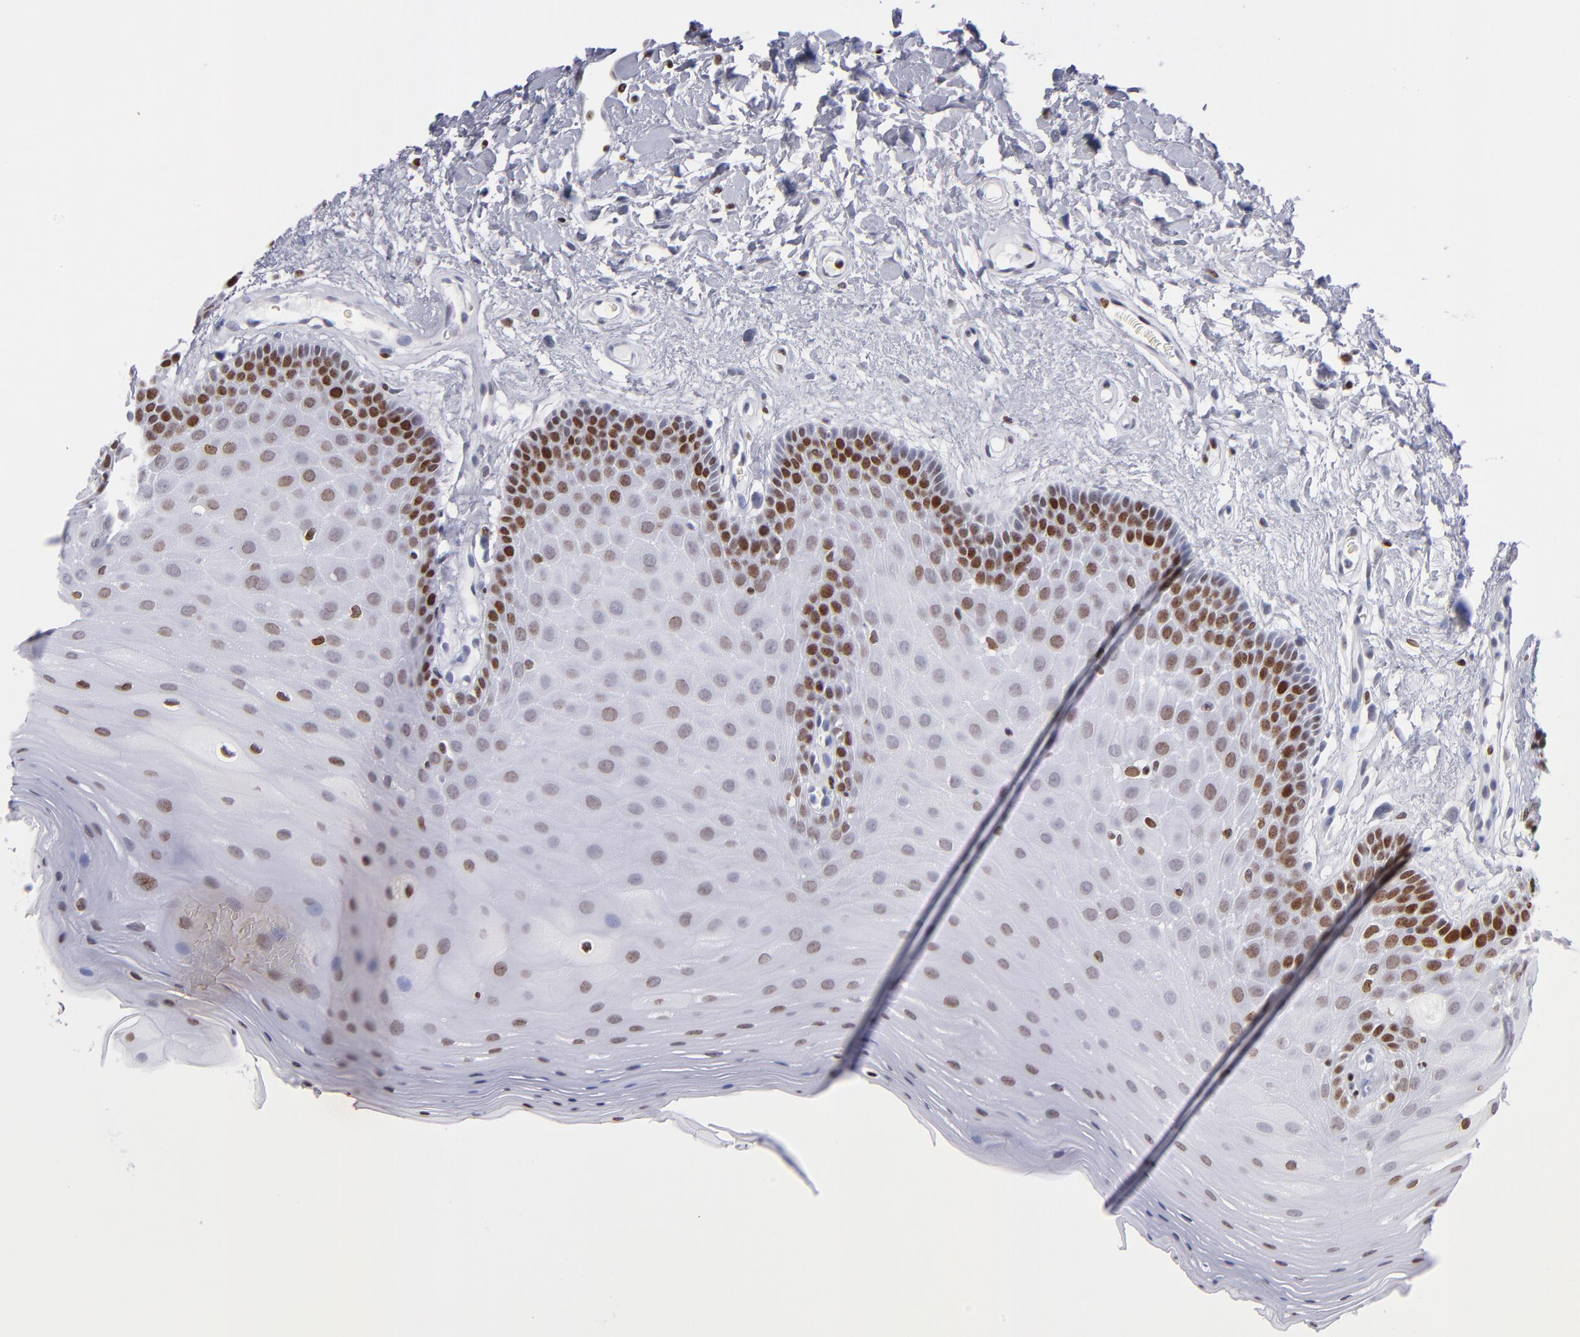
{"staining": {"intensity": "strong", "quantity": "25%-75%", "location": "nuclear"}, "tissue": "oral mucosa", "cell_type": "Squamous epithelial cells", "image_type": "normal", "snomed": [{"axis": "morphology", "description": "Normal tissue, NOS"}, {"axis": "morphology", "description": "Squamous cell carcinoma, NOS"}, {"axis": "topography", "description": "Skeletal muscle"}, {"axis": "topography", "description": "Oral tissue"}, {"axis": "topography", "description": "Head-Neck"}], "caption": "Human oral mucosa stained with a brown dye shows strong nuclear positive expression in approximately 25%-75% of squamous epithelial cells.", "gene": "POLA1", "patient": {"sex": "male", "age": 71}}